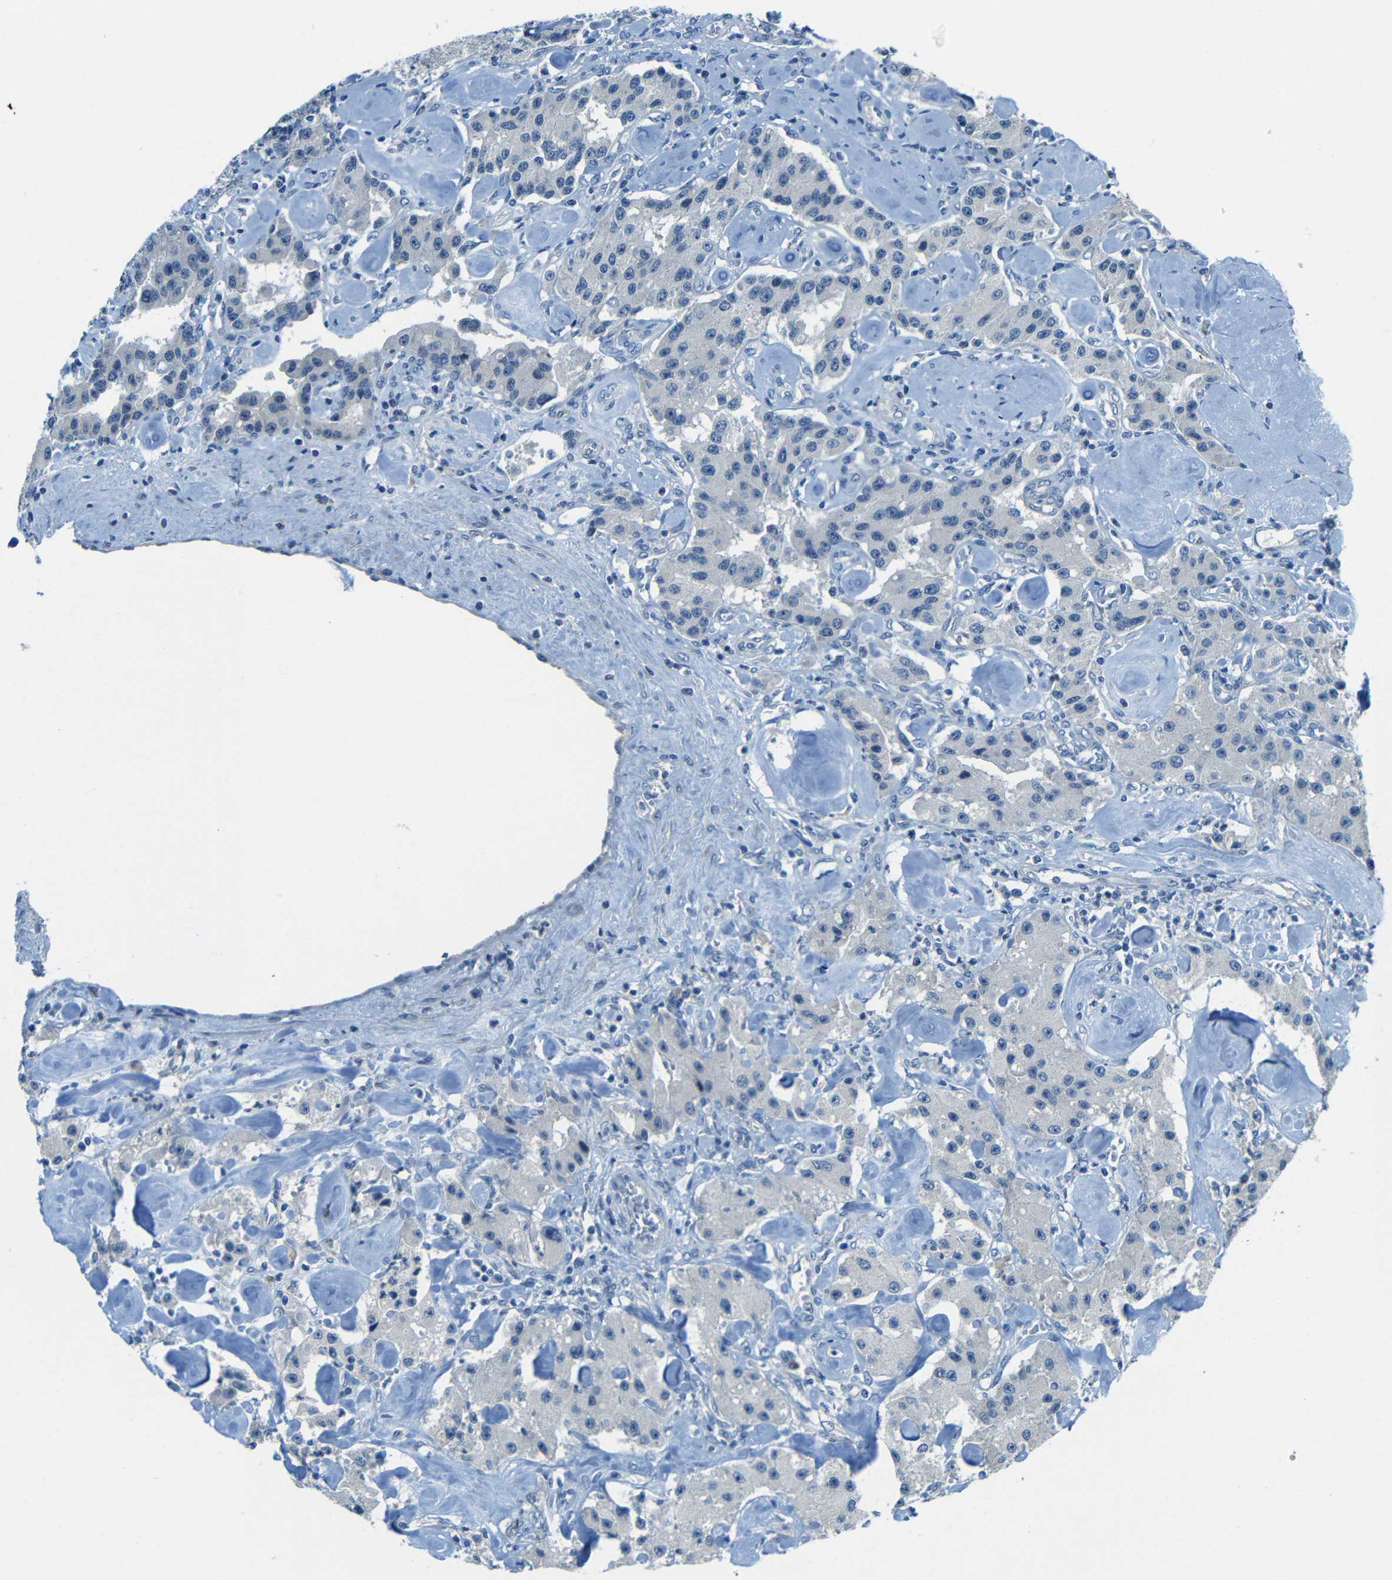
{"staining": {"intensity": "negative", "quantity": "none", "location": "none"}, "tissue": "carcinoid", "cell_type": "Tumor cells", "image_type": "cancer", "snomed": [{"axis": "morphology", "description": "Carcinoid, malignant, NOS"}, {"axis": "topography", "description": "Pancreas"}], "caption": "A micrograph of carcinoid stained for a protein exhibits no brown staining in tumor cells.", "gene": "ANKRD22", "patient": {"sex": "male", "age": 41}}